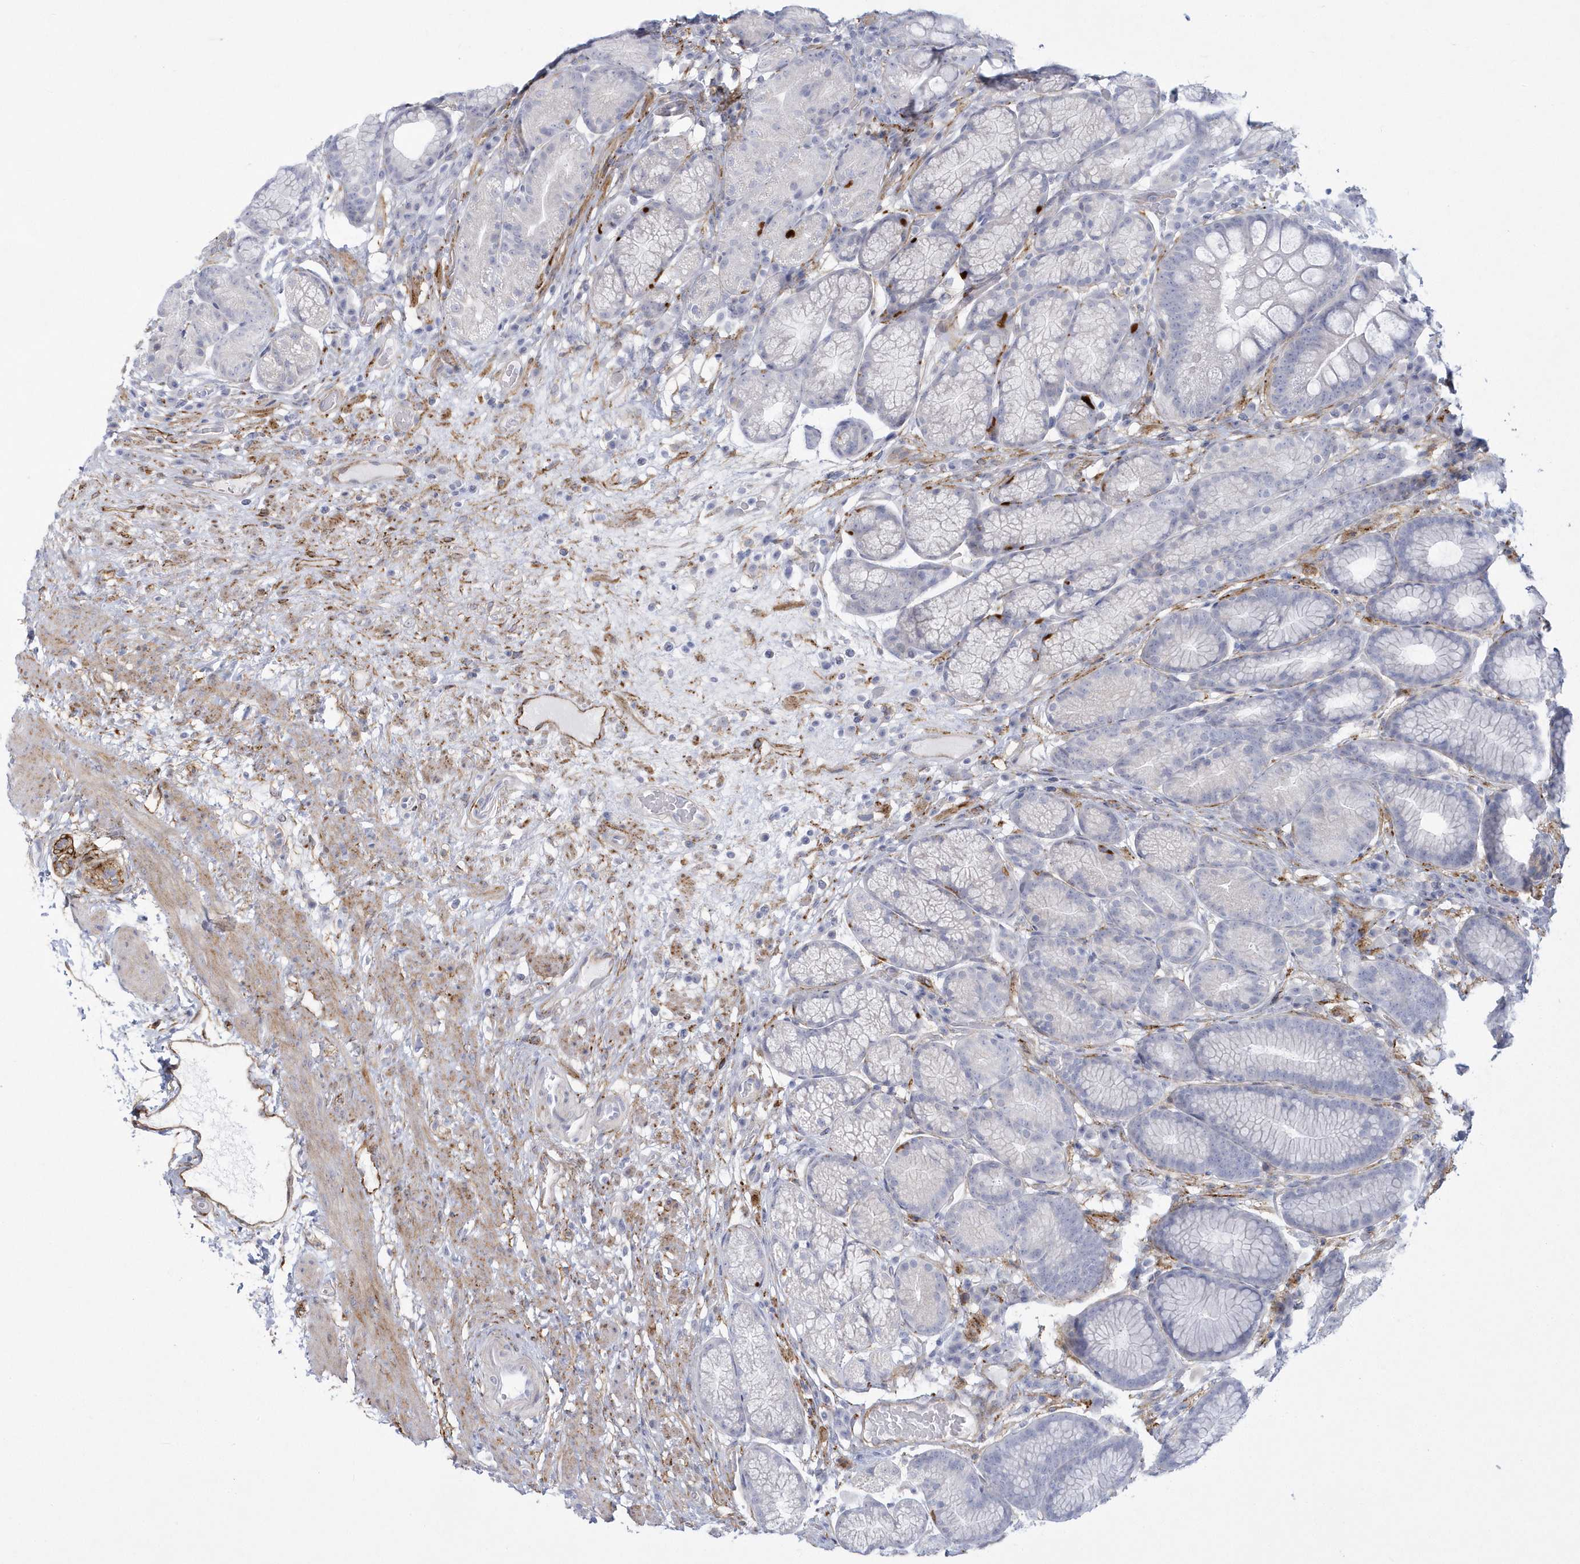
{"staining": {"intensity": "strong", "quantity": "<25%", "location": "cytoplasmic/membranous"}, "tissue": "stomach", "cell_type": "Glandular cells", "image_type": "normal", "snomed": [{"axis": "morphology", "description": "Normal tissue, NOS"}, {"axis": "topography", "description": "Stomach"}], "caption": "Immunohistochemistry (IHC) staining of benign stomach, which exhibits medium levels of strong cytoplasmic/membranous expression in about <25% of glandular cells indicating strong cytoplasmic/membranous protein positivity. The staining was performed using DAB (brown) for protein detection and nuclei were counterstained in hematoxylin (blue).", "gene": "WDR27", "patient": {"sex": "male", "age": 57}}